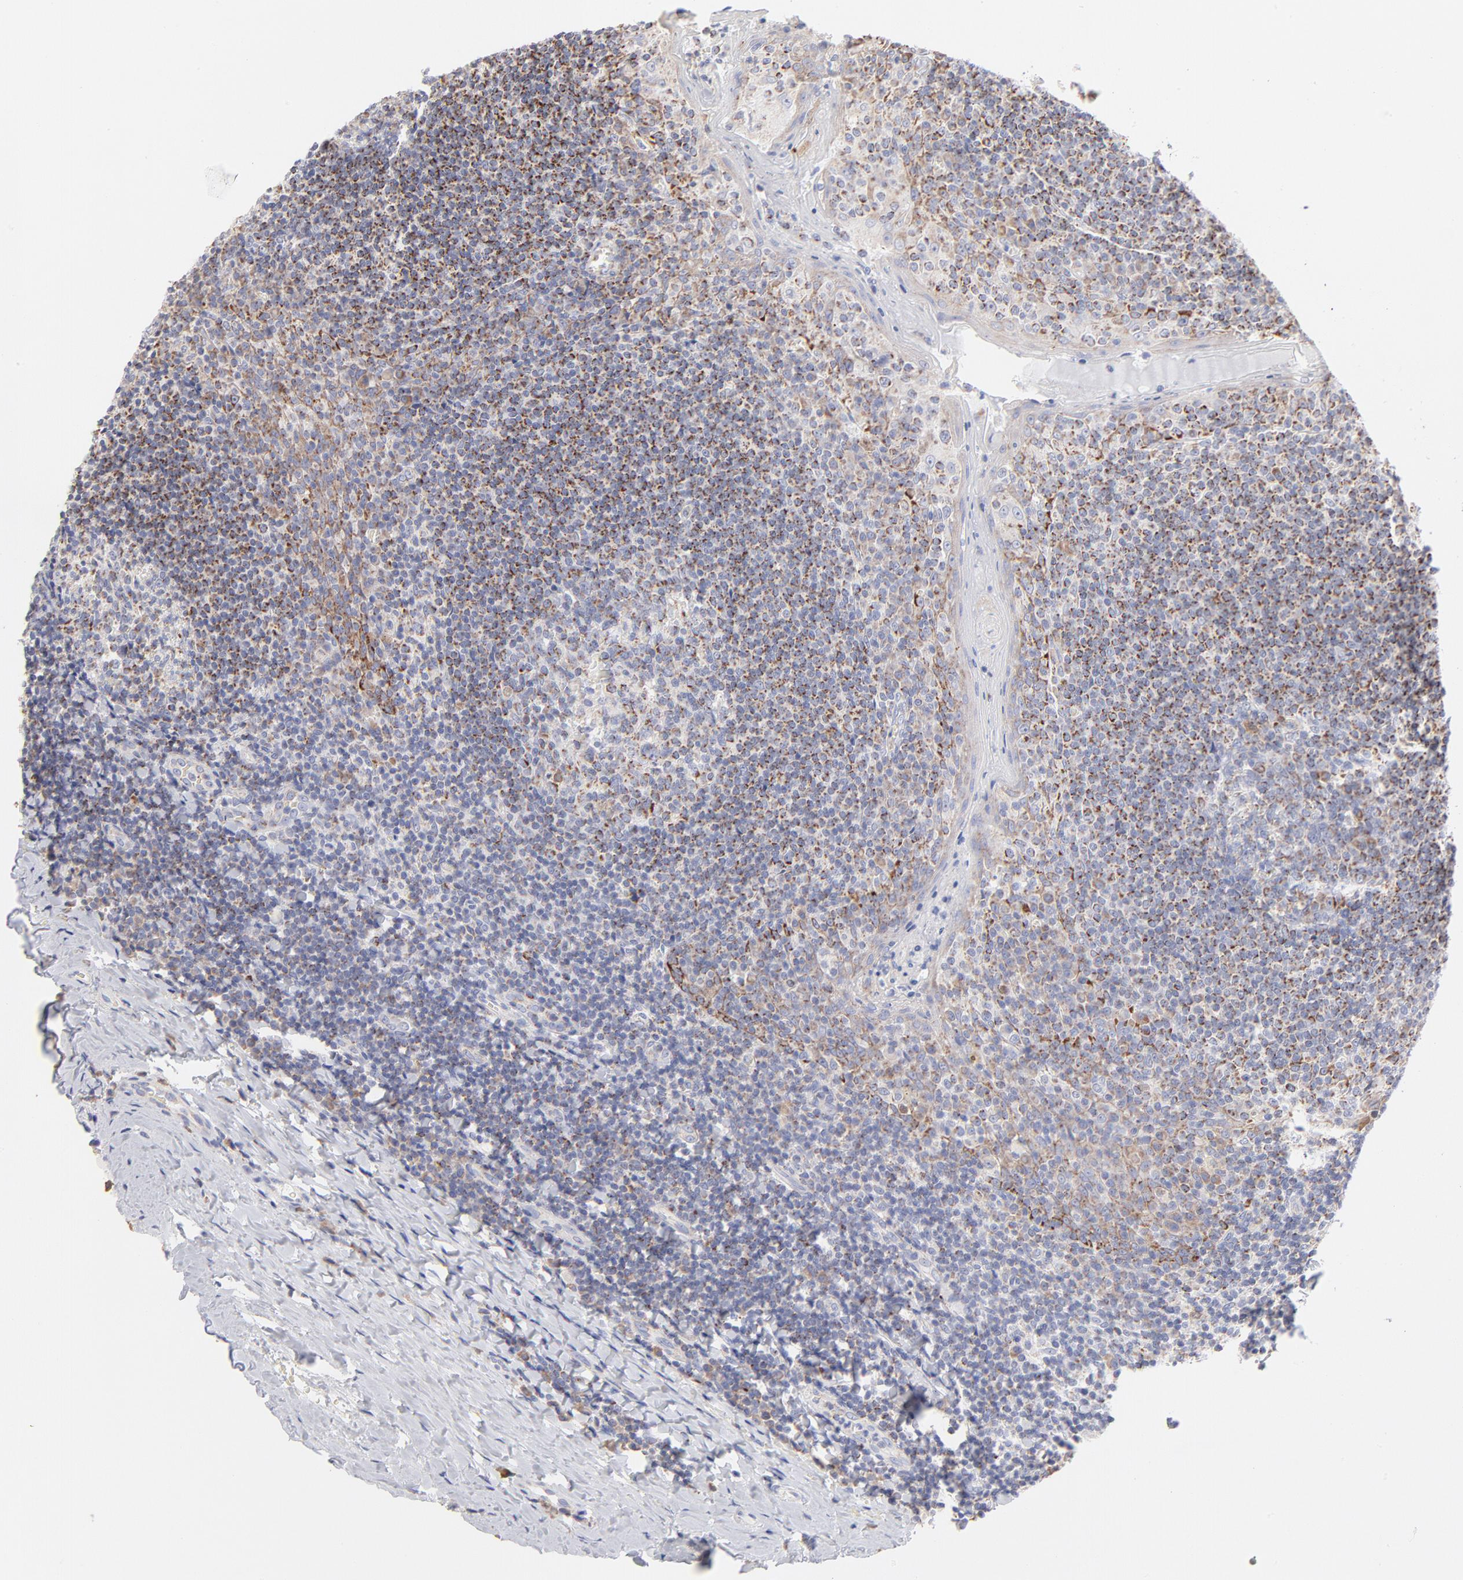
{"staining": {"intensity": "weak", "quantity": "25%-75%", "location": "cytoplasmic/membranous"}, "tissue": "tonsil", "cell_type": "Germinal center cells", "image_type": "normal", "snomed": [{"axis": "morphology", "description": "Normal tissue, NOS"}, {"axis": "topography", "description": "Tonsil"}], "caption": "The photomicrograph shows immunohistochemical staining of unremarkable tonsil. There is weak cytoplasmic/membranous positivity is present in approximately 25%-75% of germinal center cells. Immunohistochemistry (ihc) stains the protein in brown and the nuclei are stained blue.", "gene": "TIMM8A", "patient": {"sex": "male", "age": 31}}